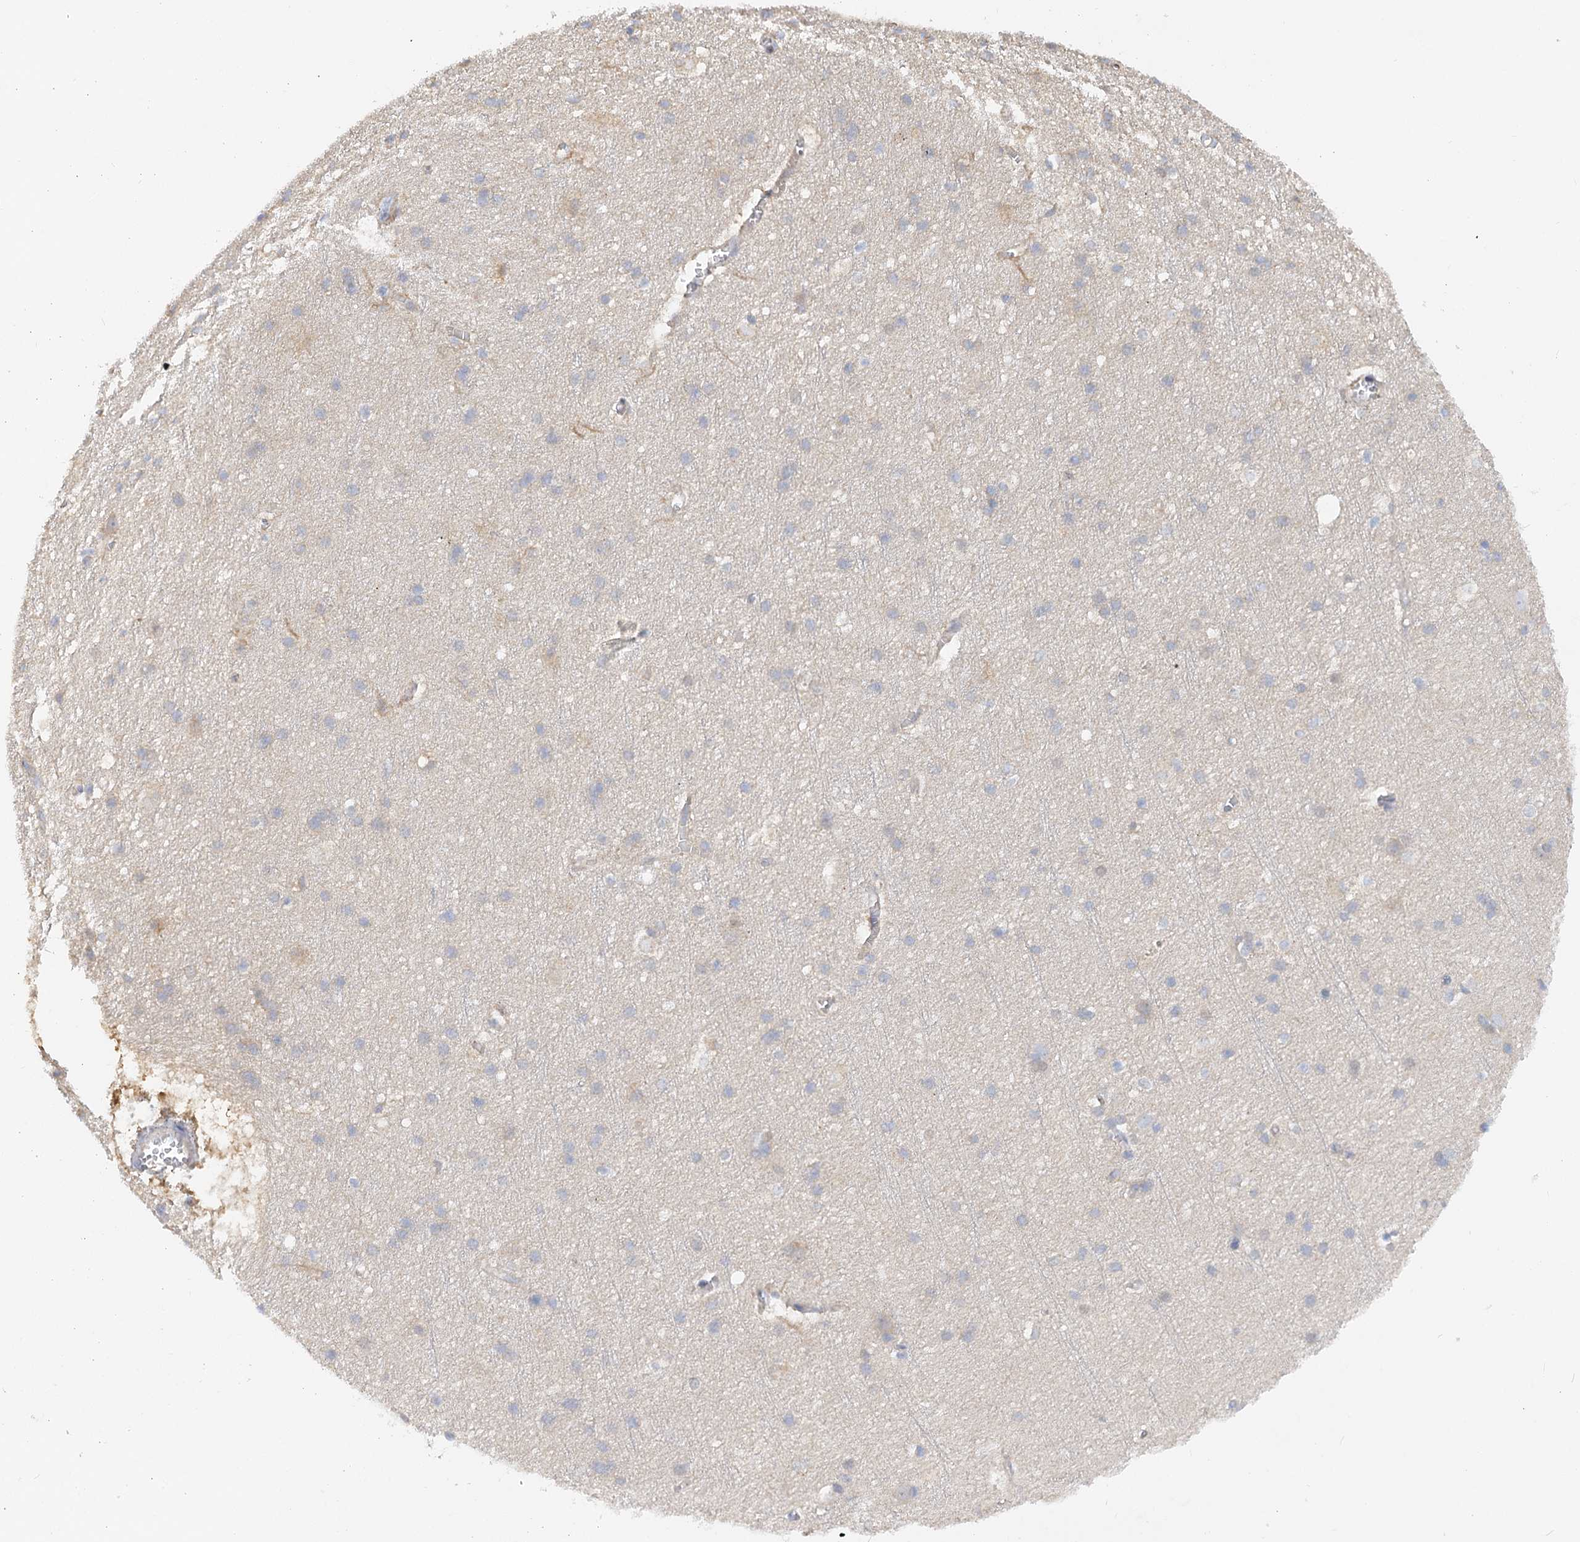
{"staining": {"intensity": "weak", "quantity": "<25%", "location": "cytoplasmic/membranous"}, "tissue": "cerebral cortex", "cell_type": "Endothelial cells", "image_type": "normal", "snomed": [{"axis": "morphology", "description": "Normal tissue, NOS"}, {"axis": "topography", "description": "Cerebral cortex"}], "caption": "An immunohistochemistry histopathology image of normal cerebral cortex is shown. There is no staining in endothelial cells of cerebral cortex.", "gene": "NELL2", "patient": {"sex": "male", "age": 54}}